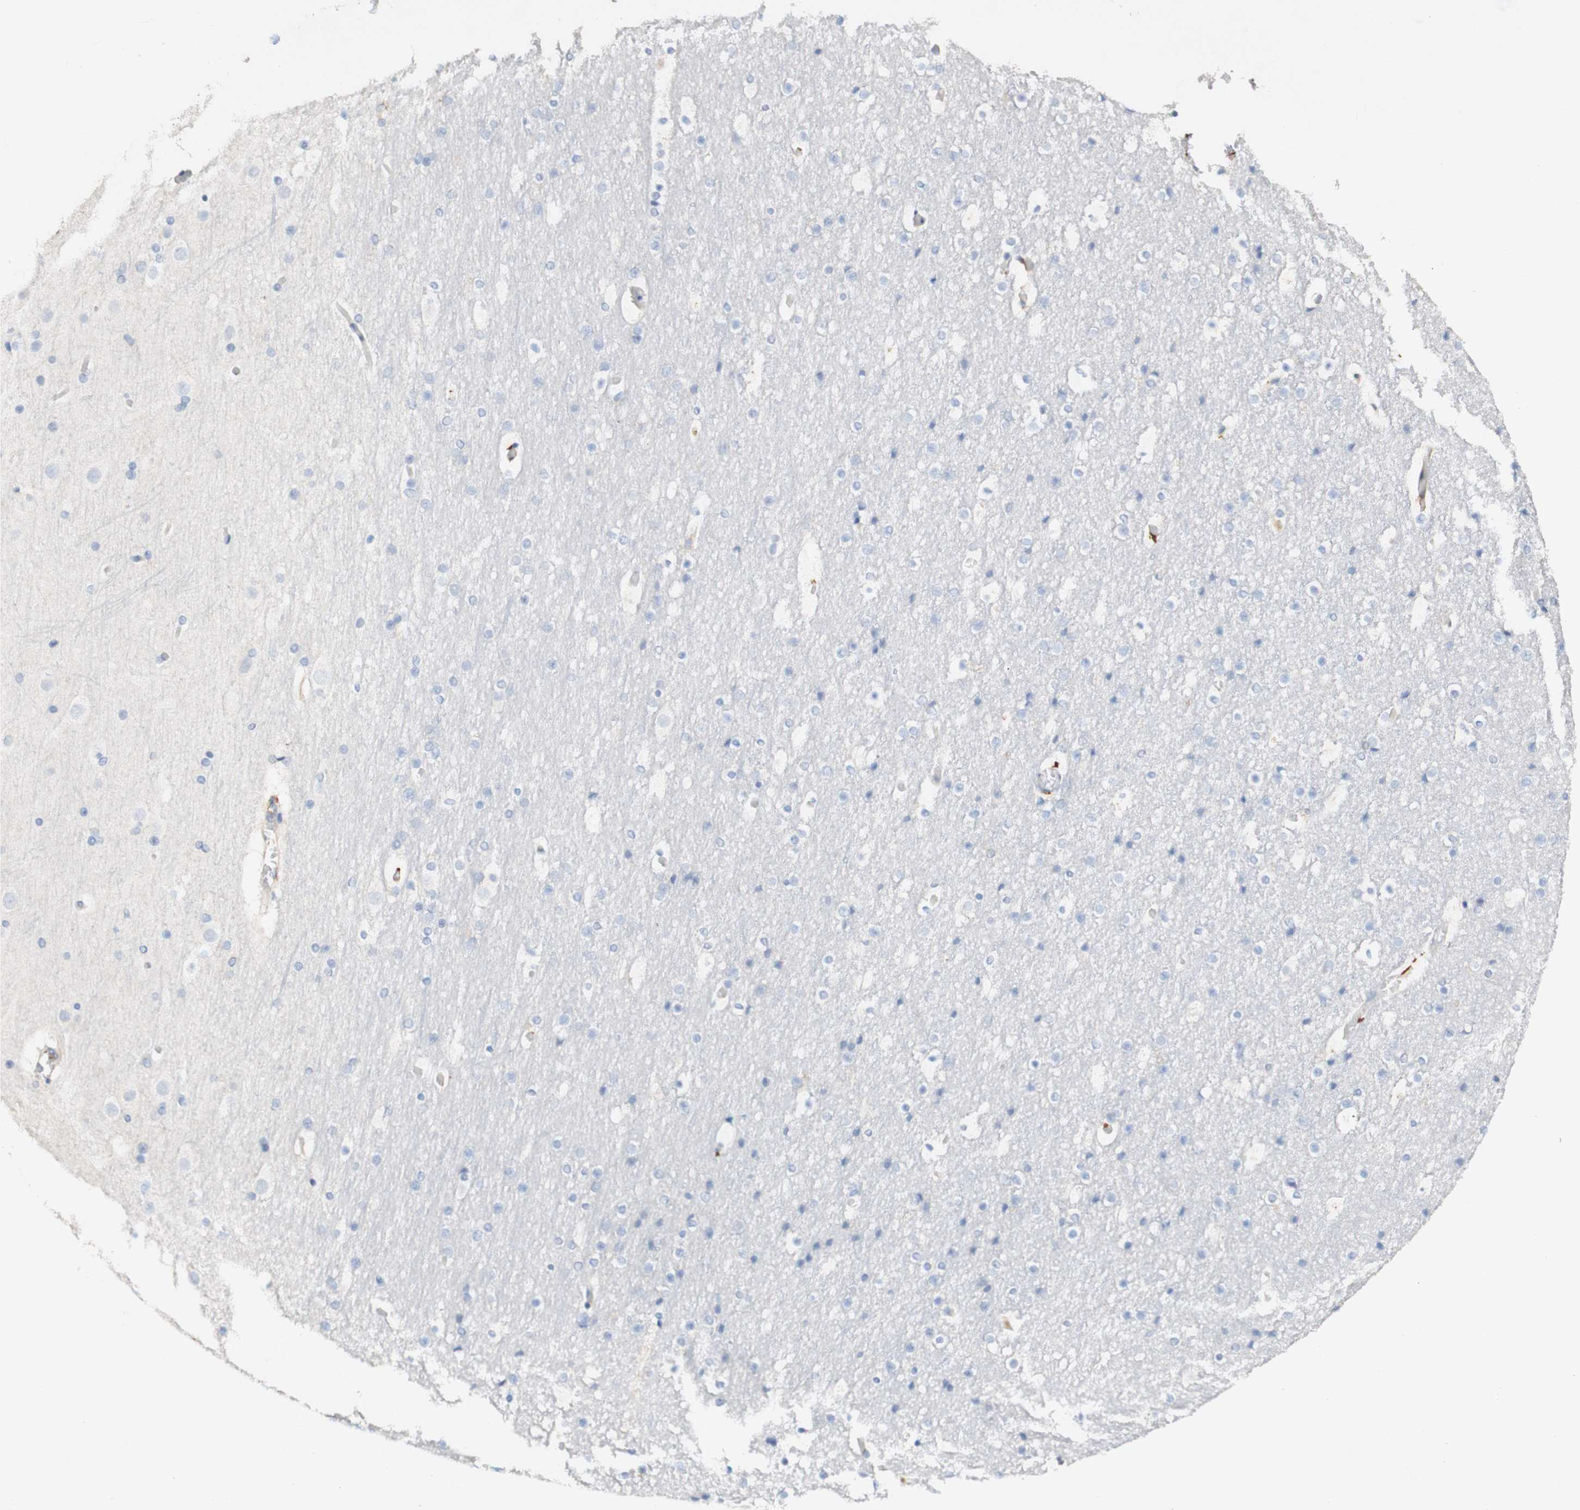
{"staining": {"intensity": "negative", "quantity": "none", "location": "none"}, "tissue": "cerebral cortex", "cell_type": "Endothelial cells", "image_type": "normal", "snomed": [{"axis": "morphology", "description": "Normal tissue, NOS"}, {"axis": "topography", "description": "Cerebral cortex"}], "caption": "DAB (3,3'-diaminobenzidine) immunohistochemical staining of normal human cerebral cortex shows no significant expression in endothelial cells.", "gene": "FCGRT", "patient": {"sex": "male", "age": 57}}